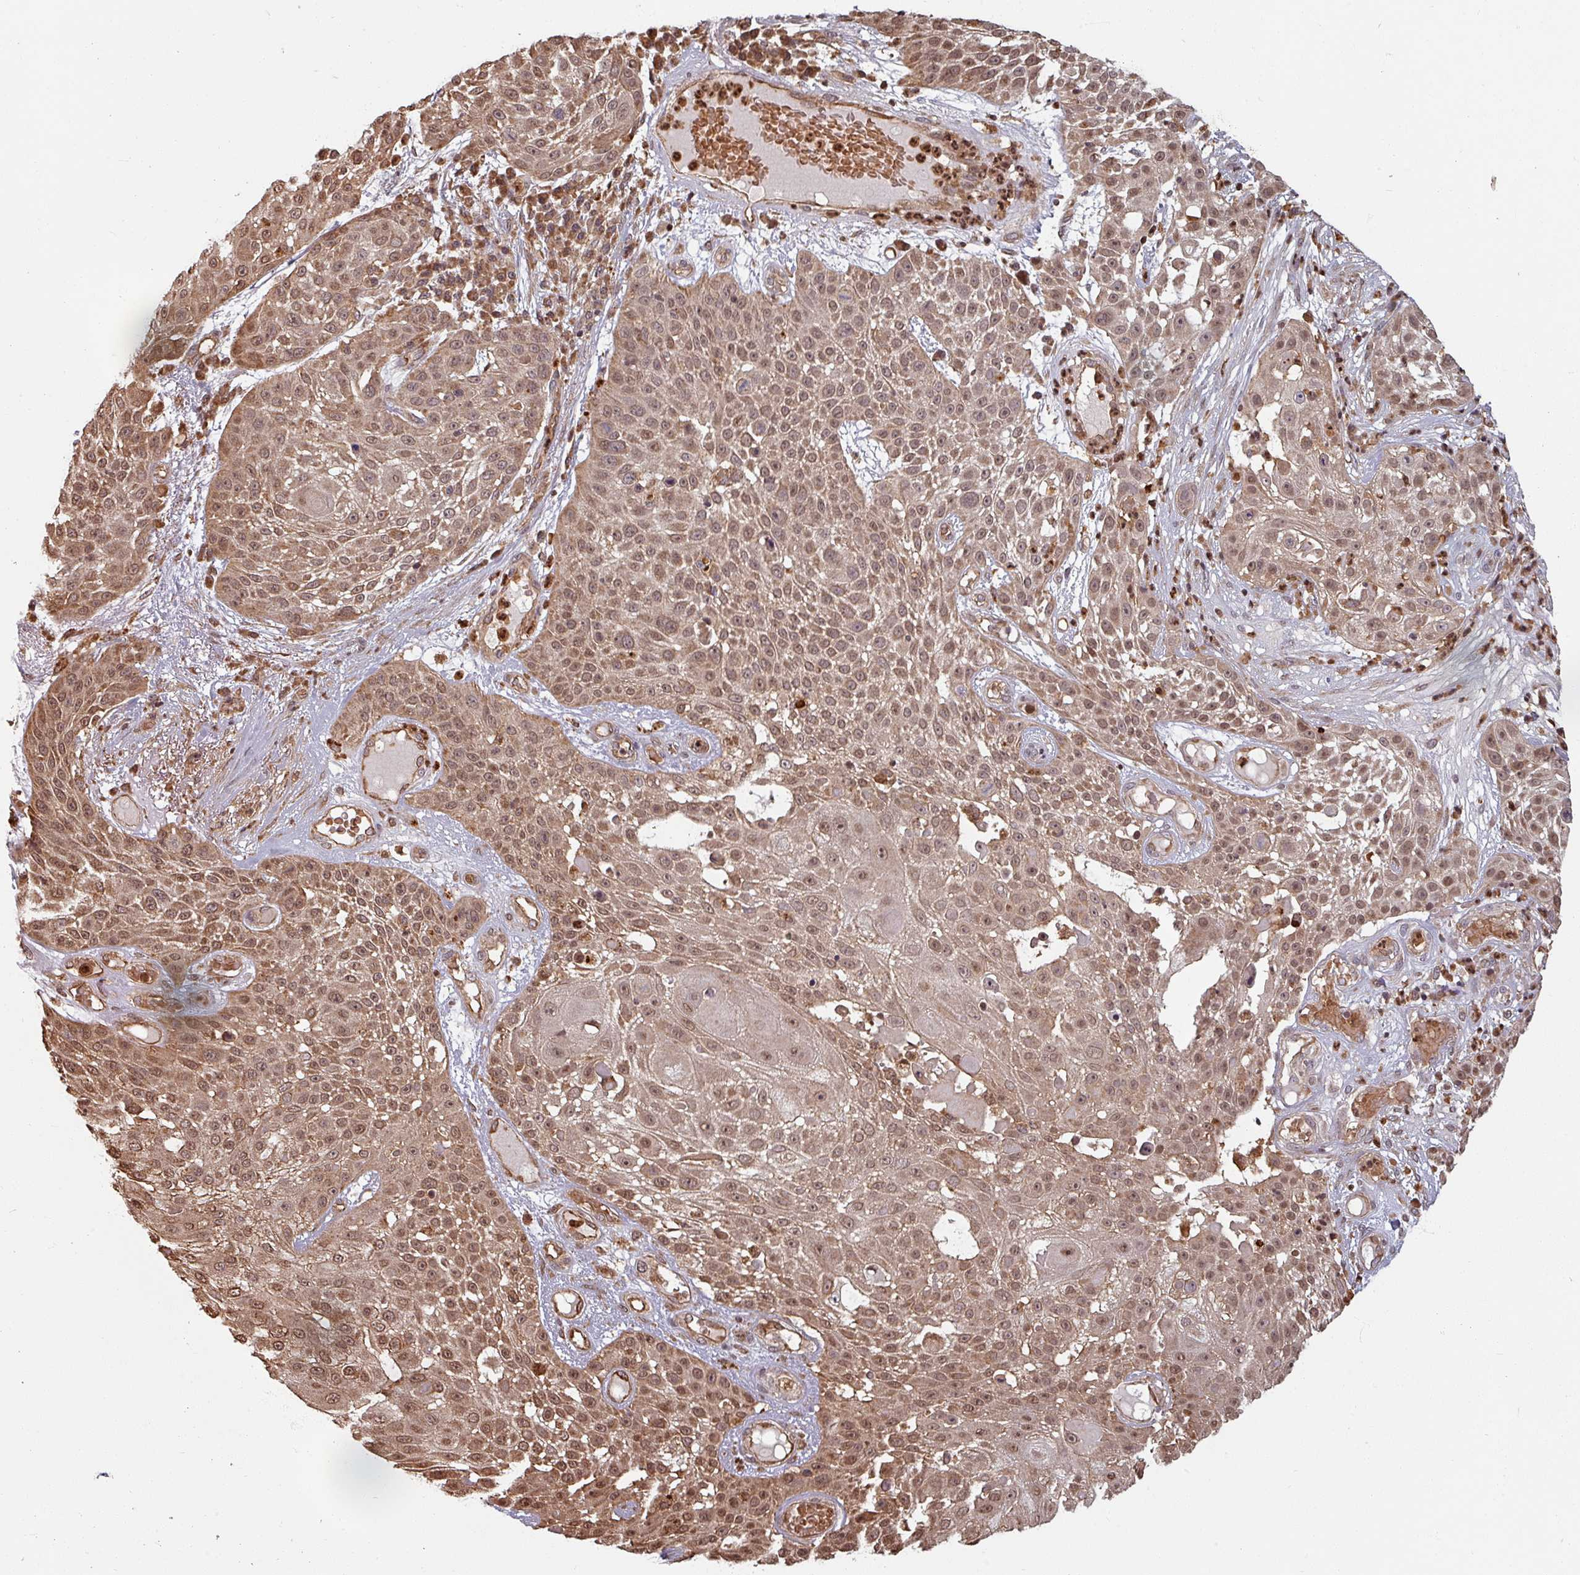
{"staining": {"intensity": "moderate", "quantity": ">75%", "location": "cytoplasmic/membranous,nuclear"}, "tissue": "skin cancer", "cell_type": "Tumor cells", "image_type": "cancer", "snomed": [{"axis": "morphology", "description": "Squamous cell carcinoma, NOS"}, {"axis": "topography", "description": "Skin"}], "caption": "A brown stain highlights moderate cytoplasmic/membranous and nuclear staining of a protein in human skin squamous cell carcinoma tumor cells. Nuclei are stained in blue.", "gene": "EID1", "patient": {"sex": "female", "age": 86}}